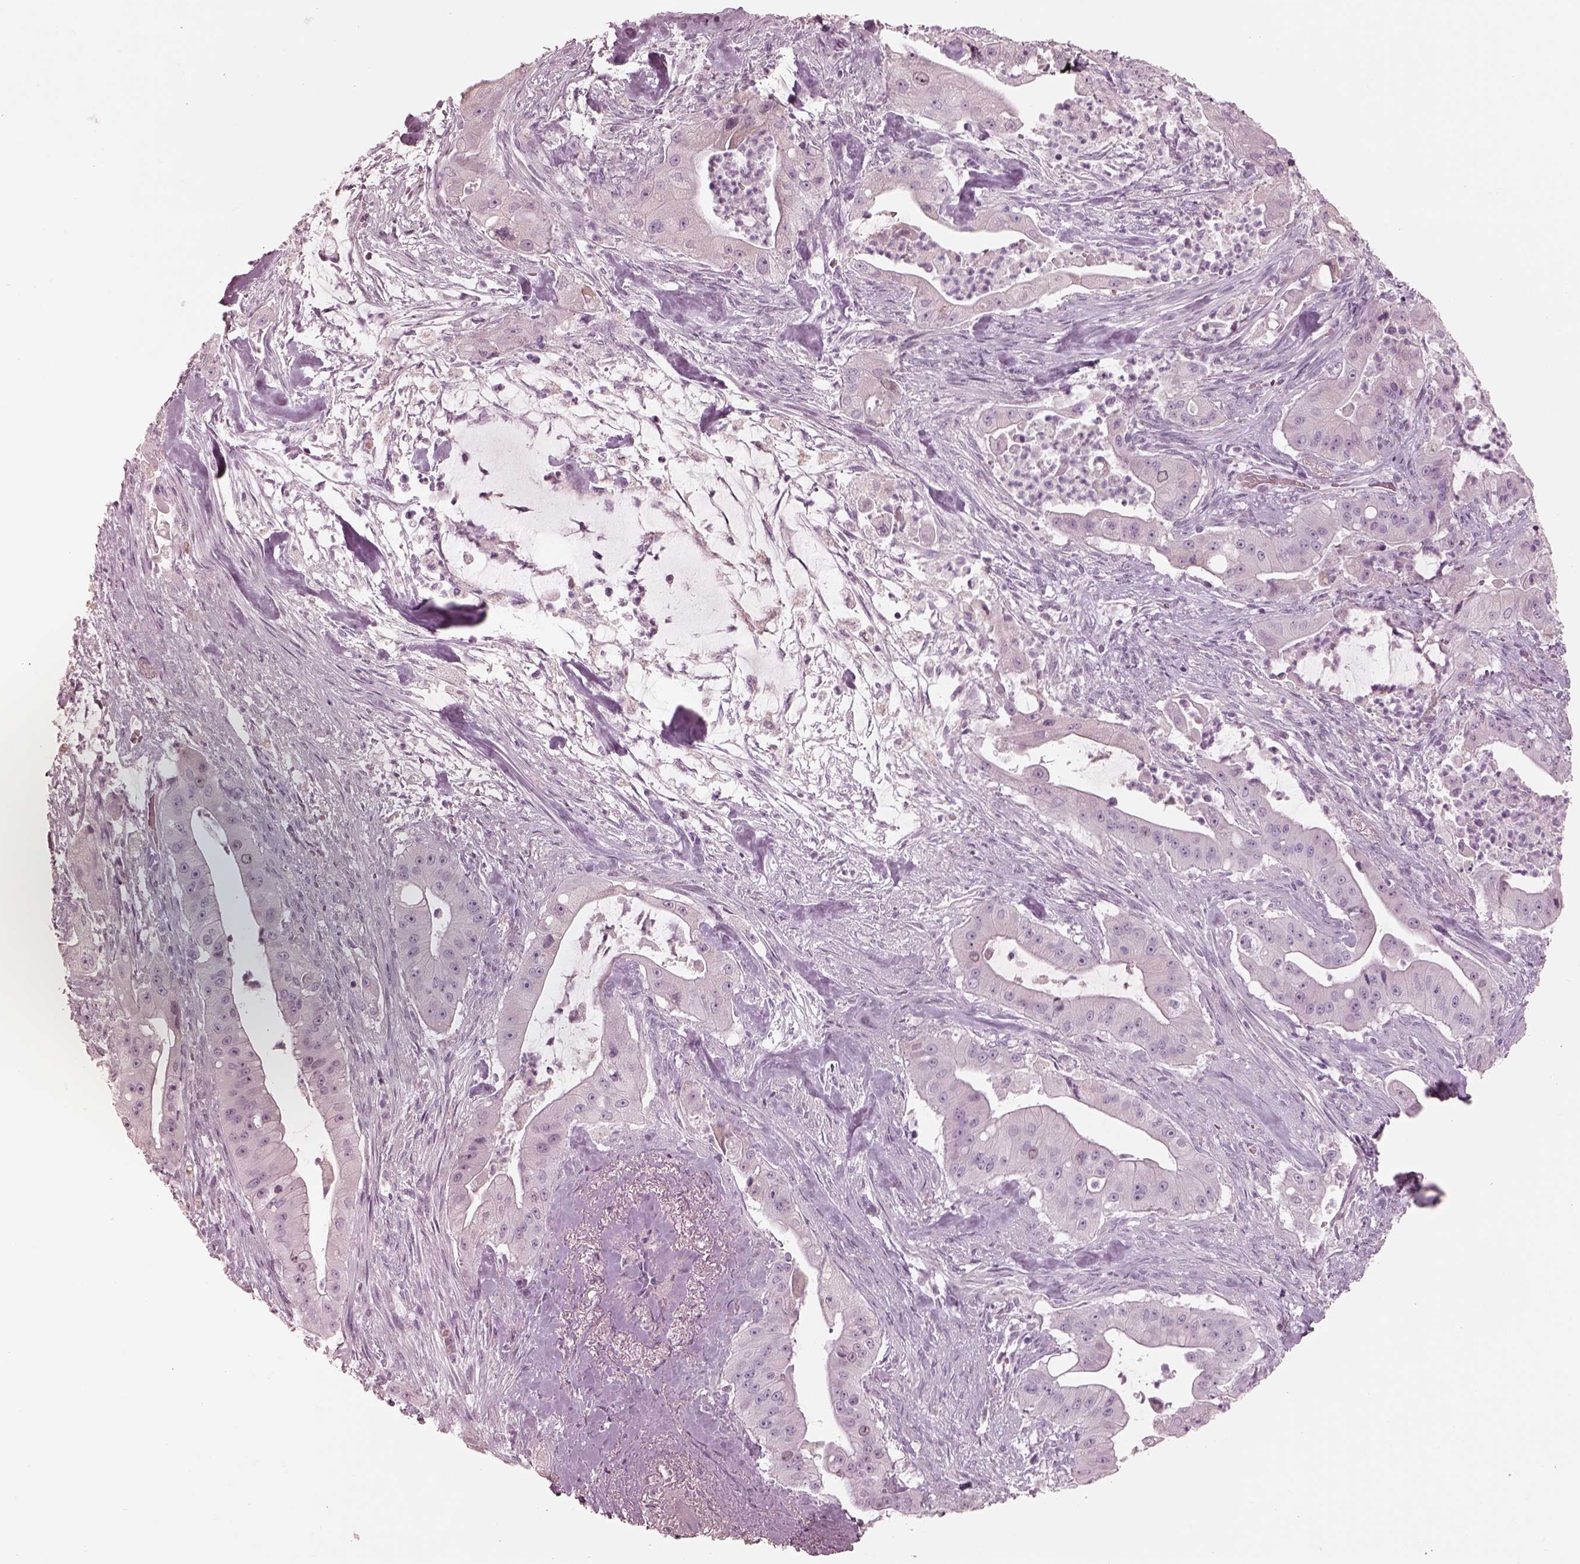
{"staining": {"intensity": "negative", "quantity": "none", "location": "none"}, "tissue": "pancreatic cancer", "cell_type": "Tumor cells", "image_type": "cancer", "snomed": [{"axis": "morphology", "description": "Normal tissue, NOS"}, {"axis": "morphology", "description": "Inflammation, NOS"}, {"axis": "morphology", "description": "Adenocarcinoma, NOS"}, {"axis": "topography", "description": "Pancreas"}], "caption": "Pancreatic adenocarcinoma was stained to show a protein in brown. There is no significant expression in tumor cells. (DAB (3,3'-diaminobenzidine) immunohistochemistry, high magnification).", "gene": "KRTAP24-1", "patient": {"sex": "male", "age": 57}}